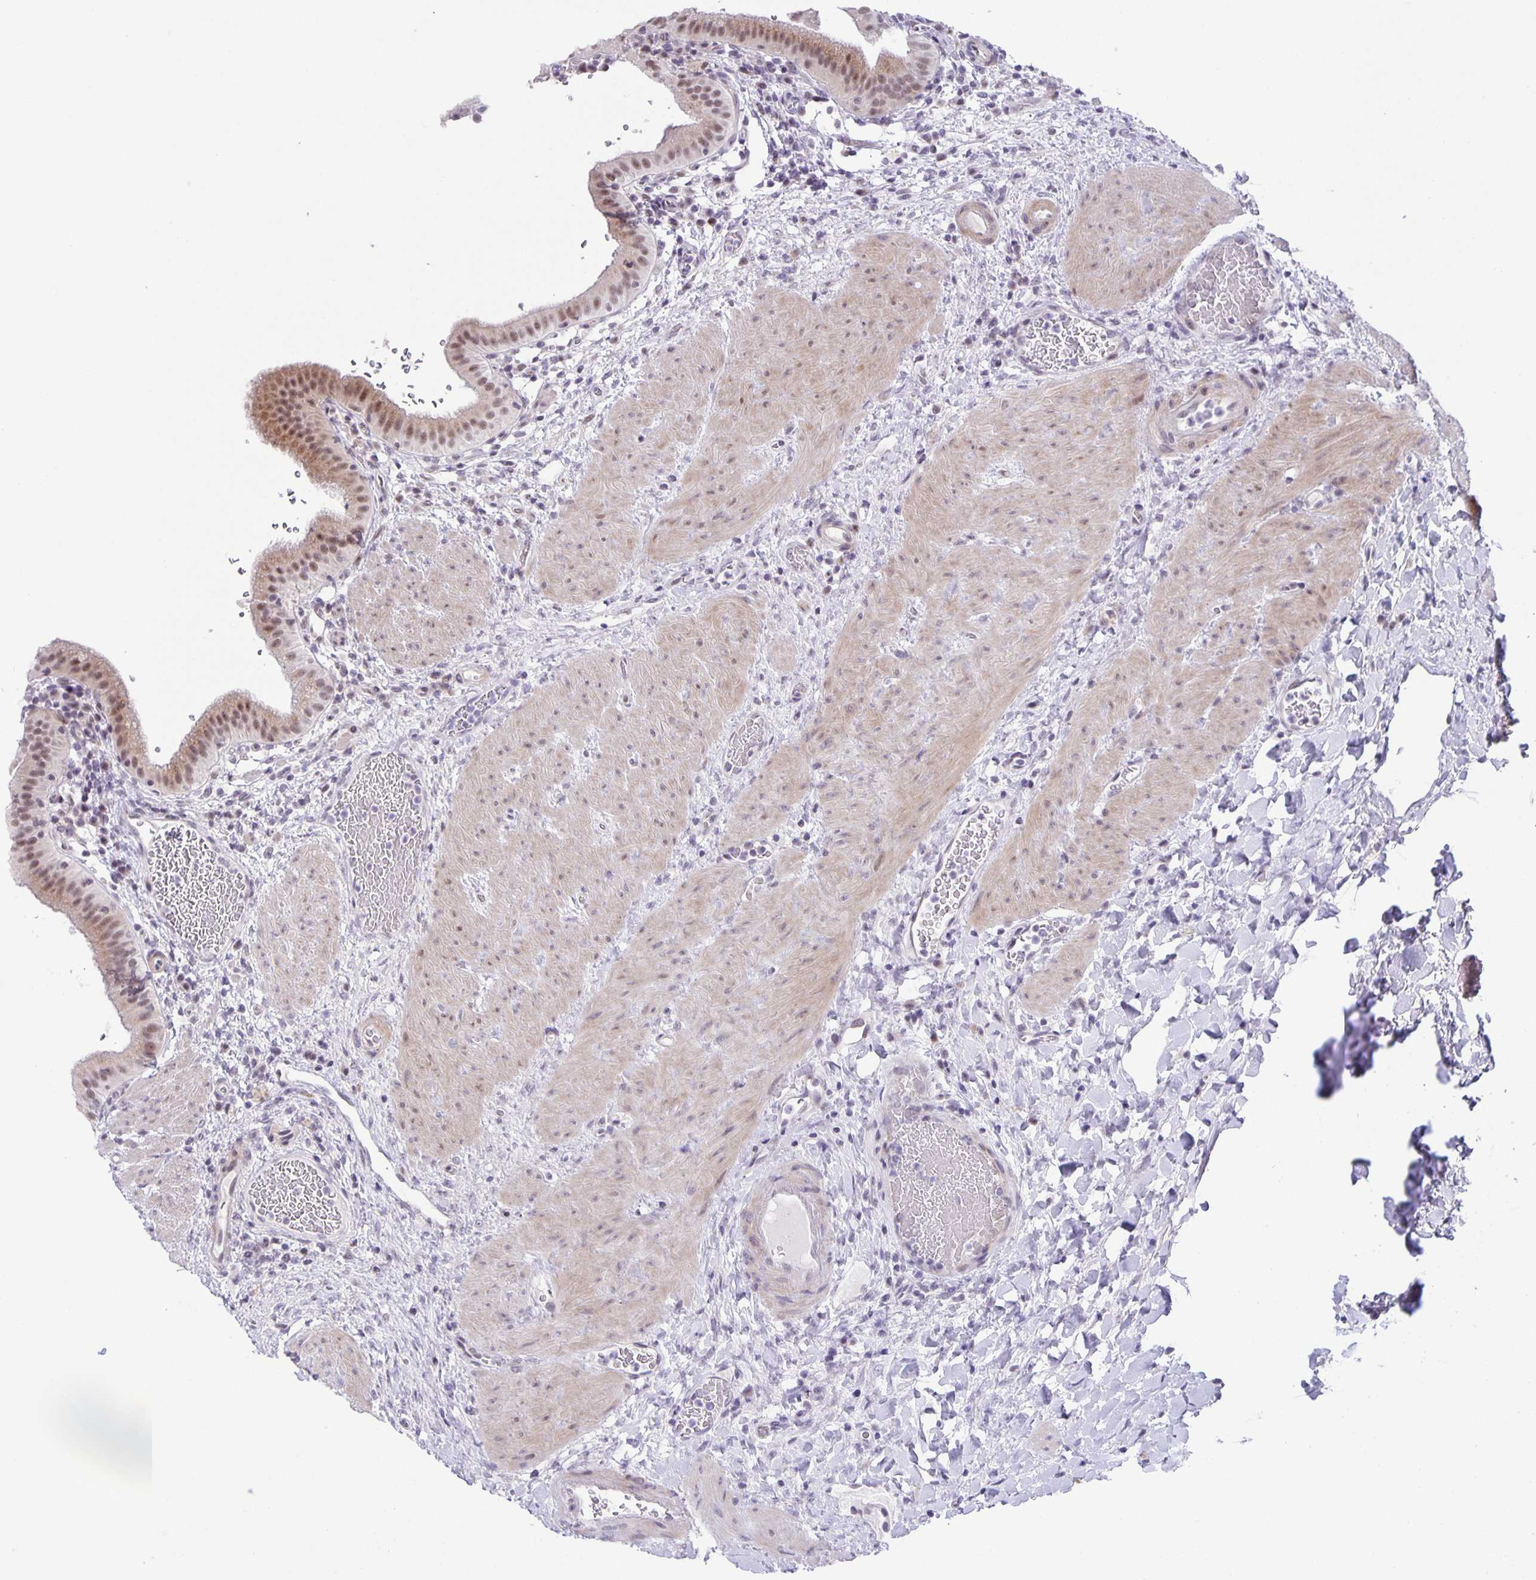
{"staining": {"intensity": "moderate", "quantity": "25%-75%", "location": "cytoplasmic/membranous,nuclear"}, "tissue": "gallbladder", "cell_type": "Glandular cells", "image_type": "normal", "snomed": [{"axis": "morphology", "description": "Normal tissue, NOS"}, {"axis": "topography", "description": "Gallbladder"}], "caption": "Moderate cytoplasmic/membranous,nuclear positivity is seen in about 25%-75% of glandular cells in normal gallbladder.", "gene": "PHRF1", "patient": {"sex": "male", "age": 26}}